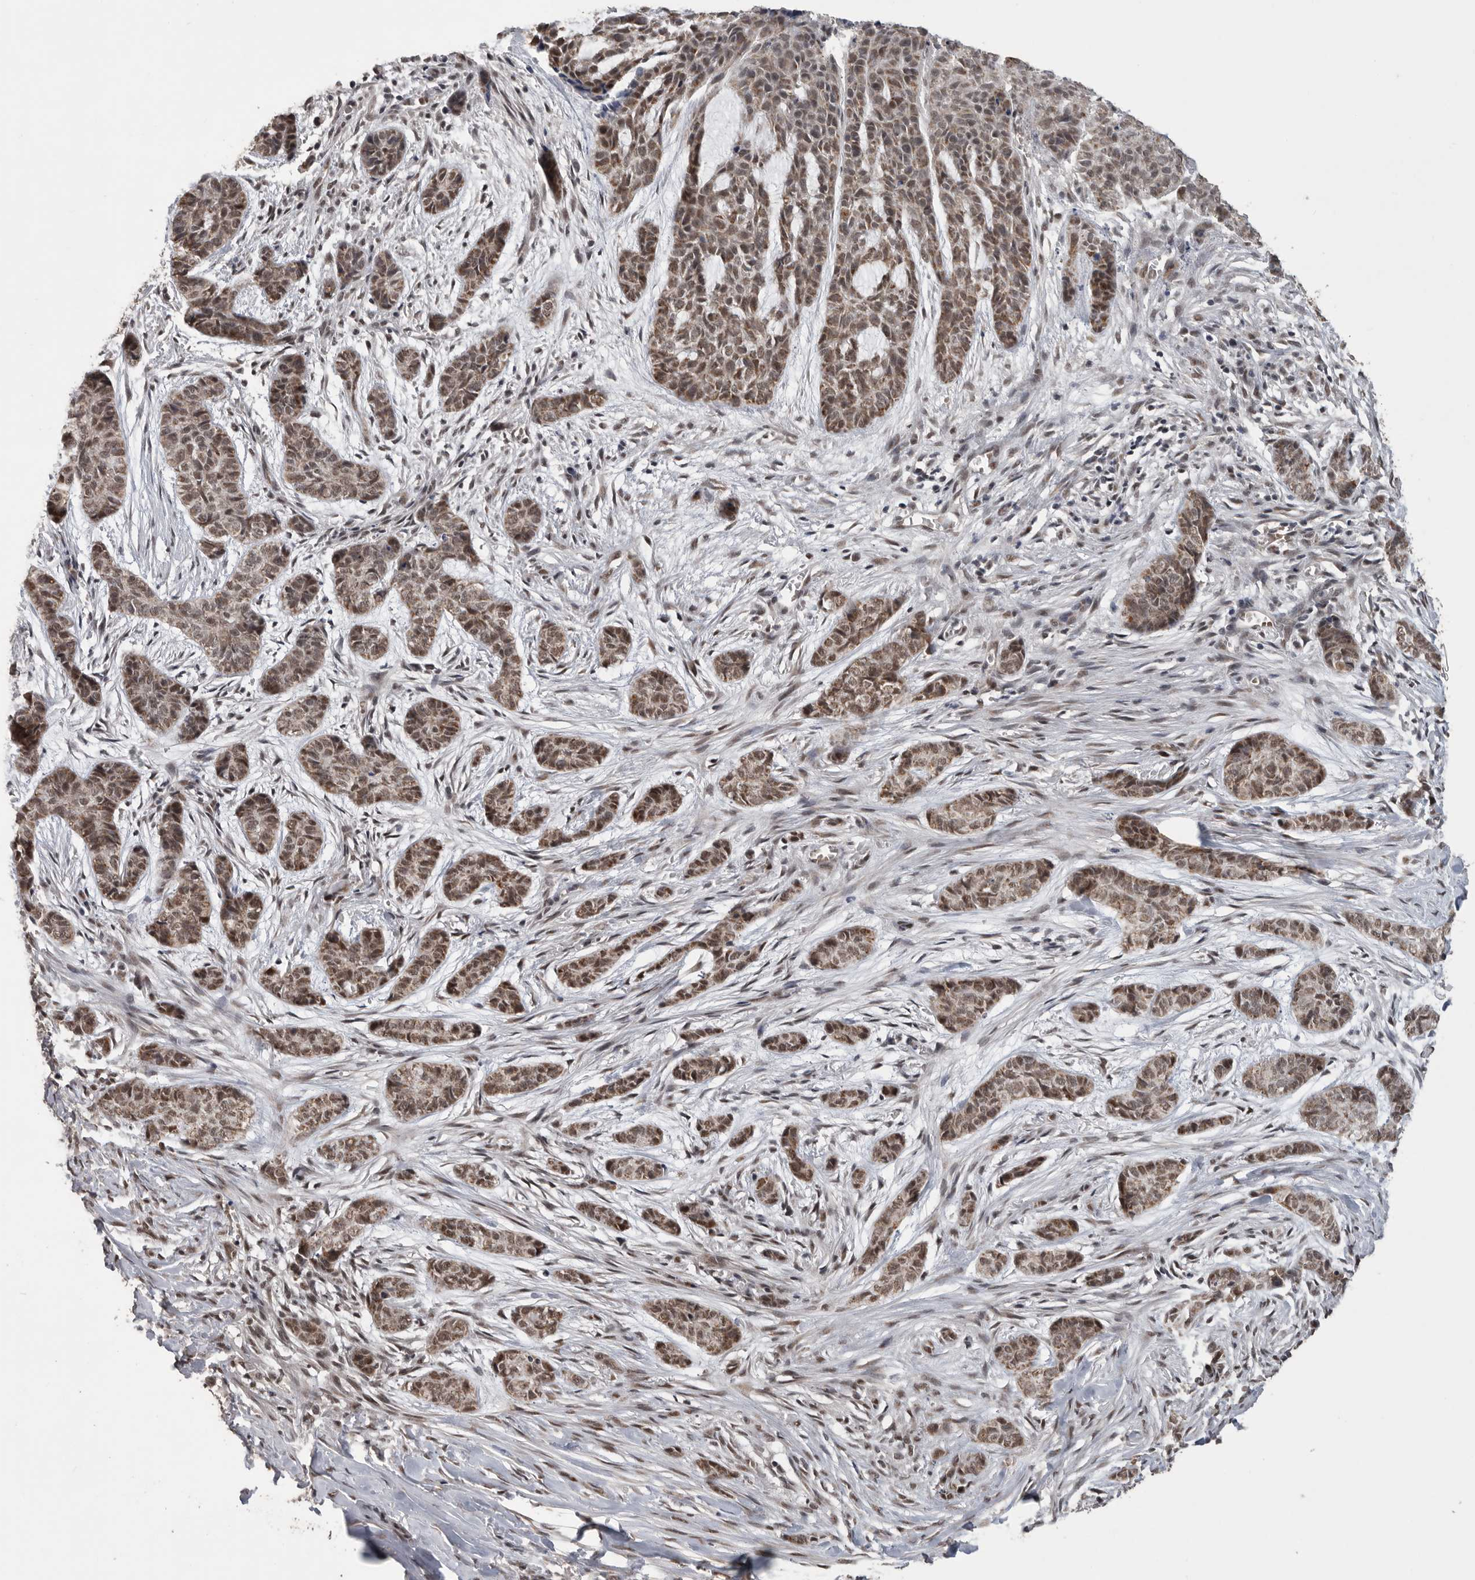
{"staining": {"intensity": "moderate", "quantity": ">75%", "location": "nuclear"}, "tissue": "skin cancer", "cell_type": "Tumor cells", "image_type": "cancer", "snomed": [{"axis": "morphology", "description": "Basal cell carcinoma"}, {"axis": "topography", "description": "Skin"}], "caption": "Moderate nuclear staining for a protein is appreciated in about >75% of tumor cells of skin cancer (basal cell carcinoma) using IHC.", "gene": "PPP1R10", "patient": {"sex": "female", "age": 64}}